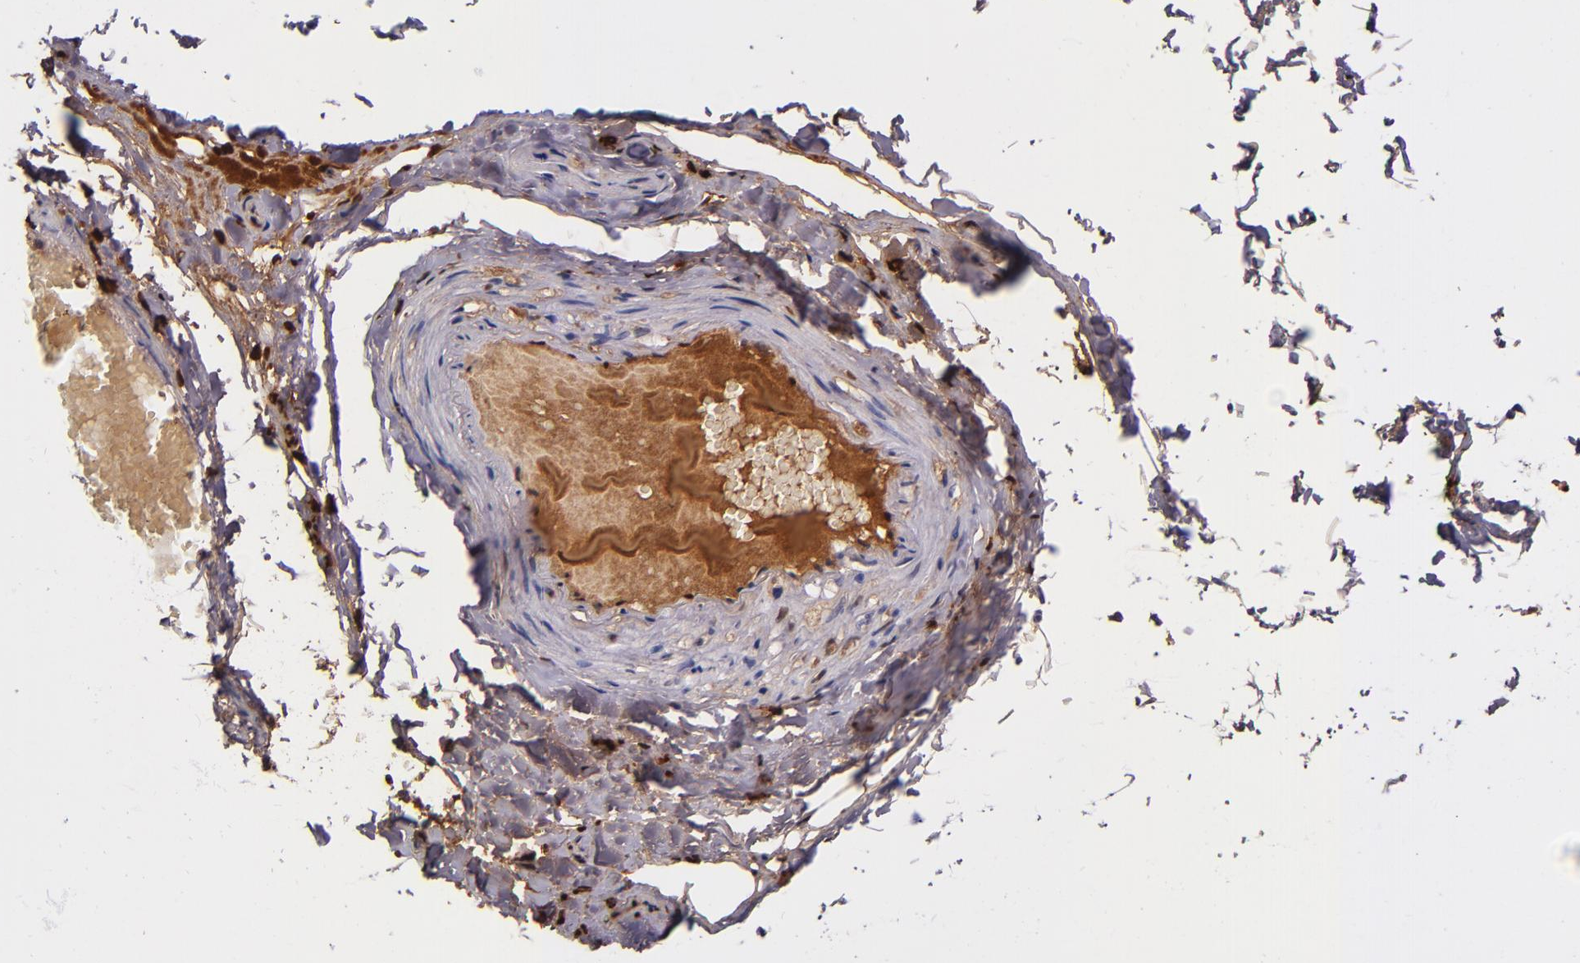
{"staining": {"intensity": "moderate", "quantity": ">75%", "location": "cytoplasmic/membranous"}, "tissue": "adipose tissue", "cell_type": "Adipocytes", "image_type": "normal", "snomed": [{"axis": "morphology", "description": "Normal tissue, NOS"}, {"axis": "topography", "description": "Soft tissue"}, {"axis": "topography", "description": "Peripheral nerve tissue"}], "caption": "DAB immunohistochemical staining of unremarkable adipose tissue displays moderate cytoplasmic/membranous protein staining in about >75% of adipocytes.", "gene": "CLEC3B", "patient": {"sex": "female", "age": 68}}